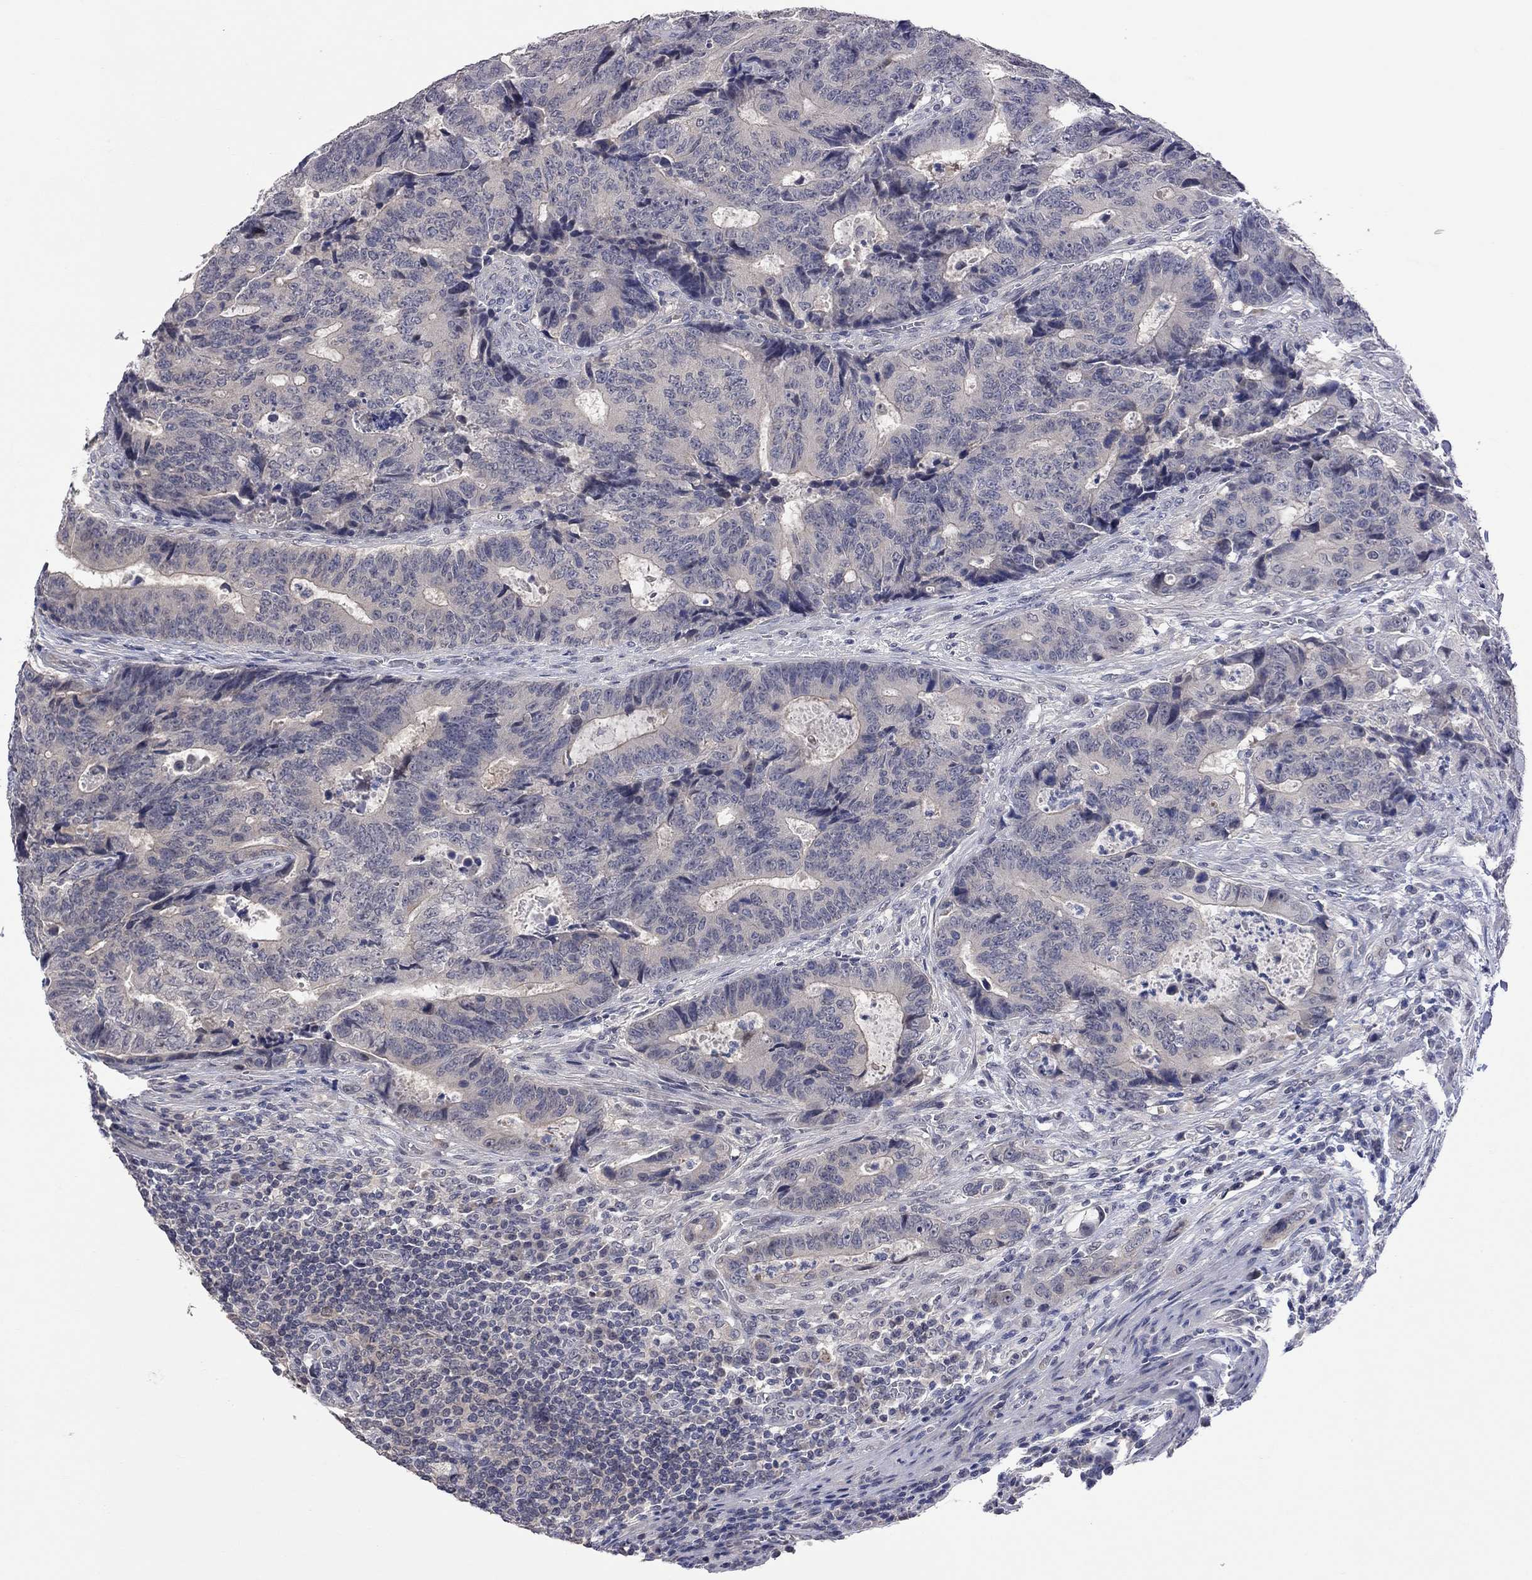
{"staining": {"intensity": "weak", "quantity": "25%-75%", "location": "cytoplasmic/membranous"}, "tissue": "colorectal cancer", "cell_type": "Tumor cells", "image_type": "cancer", "snomed": [{"axis": "morphology", "description": "Adenocarcinoma, NOS"}, {"axis": "topography", "description": "Colon"}], "caption": "Adenocarcinoma (colorectal) stained for a protein (brown) shows weak cytoplasmic/membranous positive expression in approximately 25%-75% of tumor cells.", "gene": "FABP12", "patient": {"sex": "female", "age": 48}}